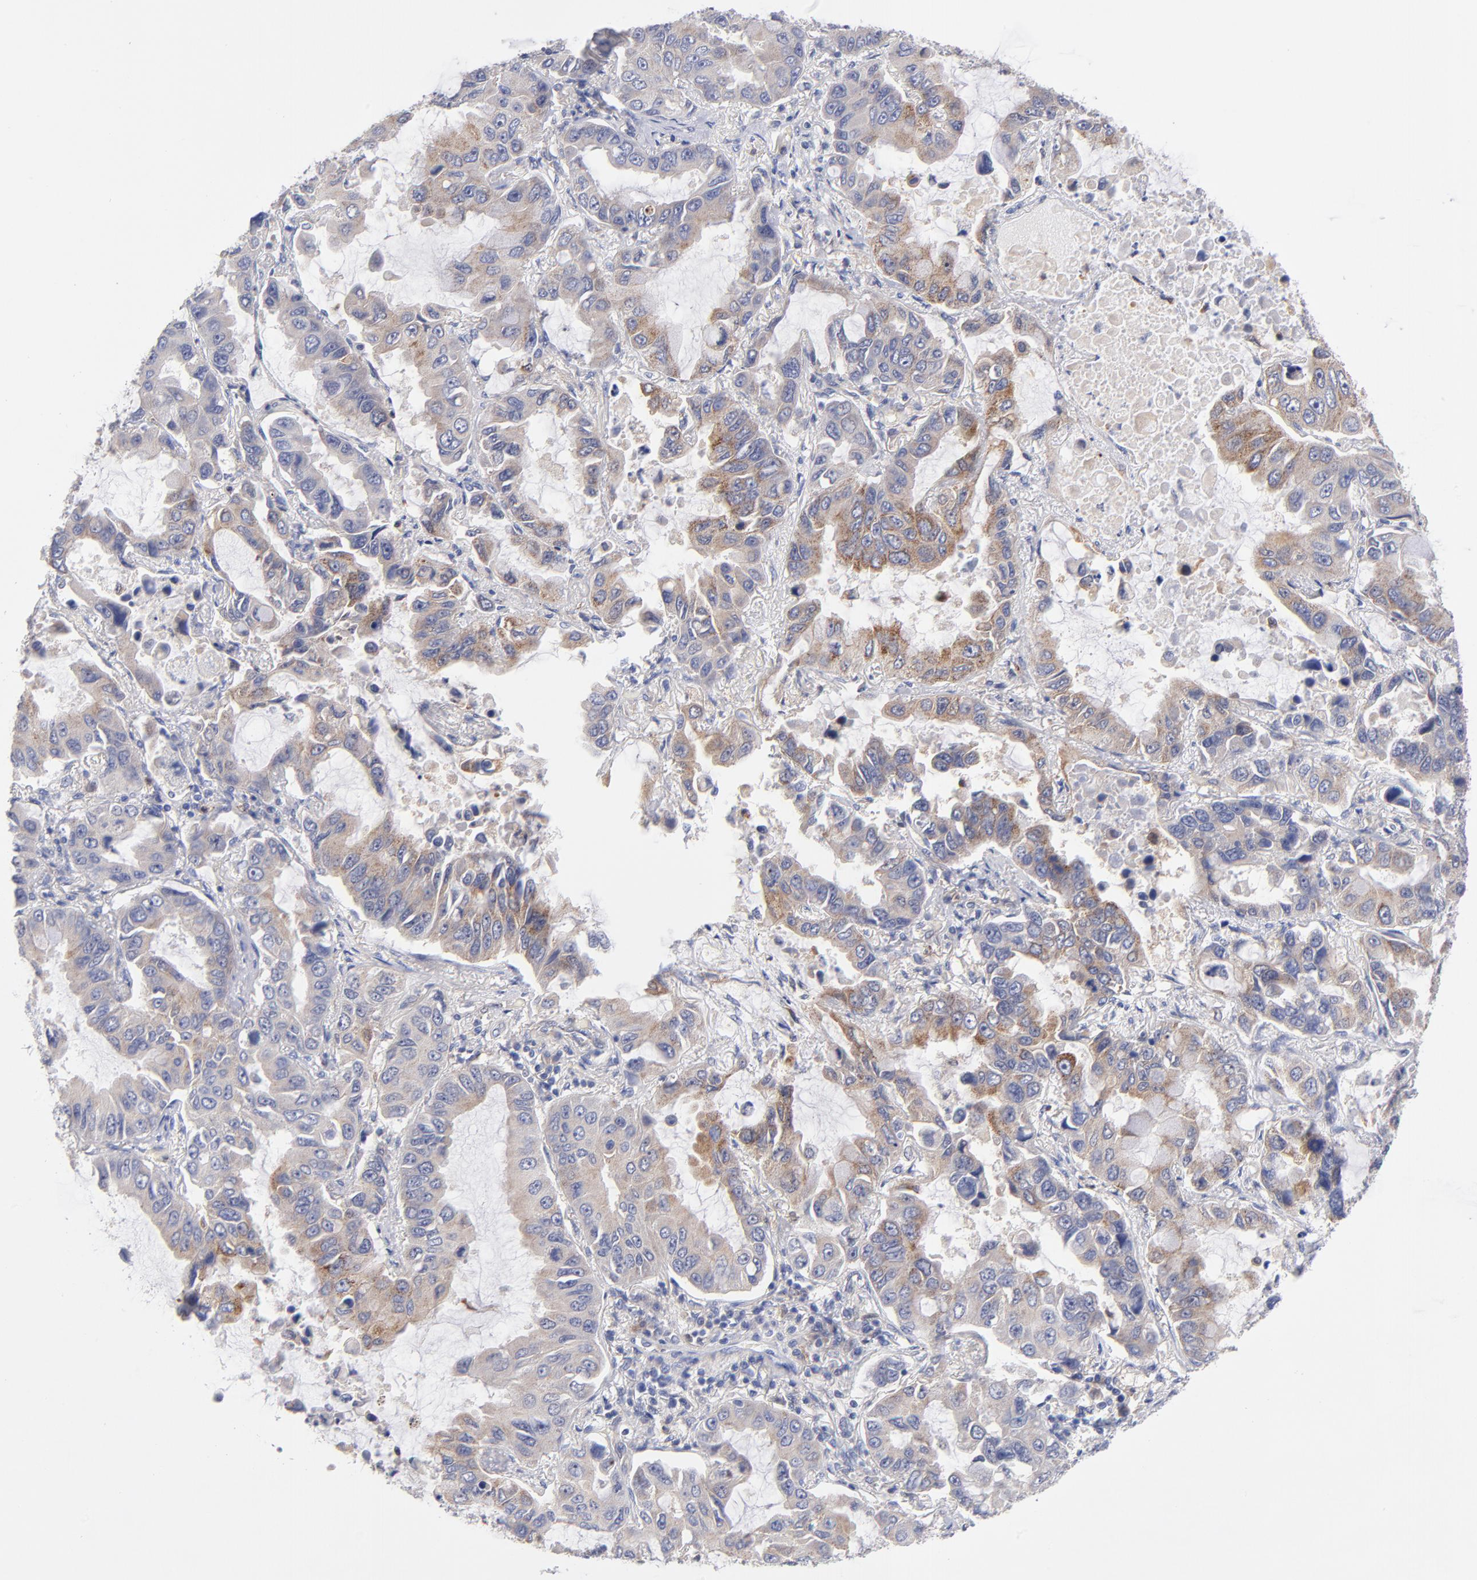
{"staining": {"intensity": "weak", "quantity": "25%-75%", "location": "cytoplasmic/membranous"}, "tissue": "lung cancer", "cell_type": "Tumor cells", "image_type": "cancer", "snomed": [{"axis": "morphology", "description": "Adenocarcinoma, NOS"}, {"axis": "topography", "description": "Lung"}], "caption": "Lung adenocarcinoma tissue demonstrates weak cytoplasmic/membranous staining in about 25%-75% of tumor cells", "gene": "BID", "patient": {"sex": "male", "age": 64}}